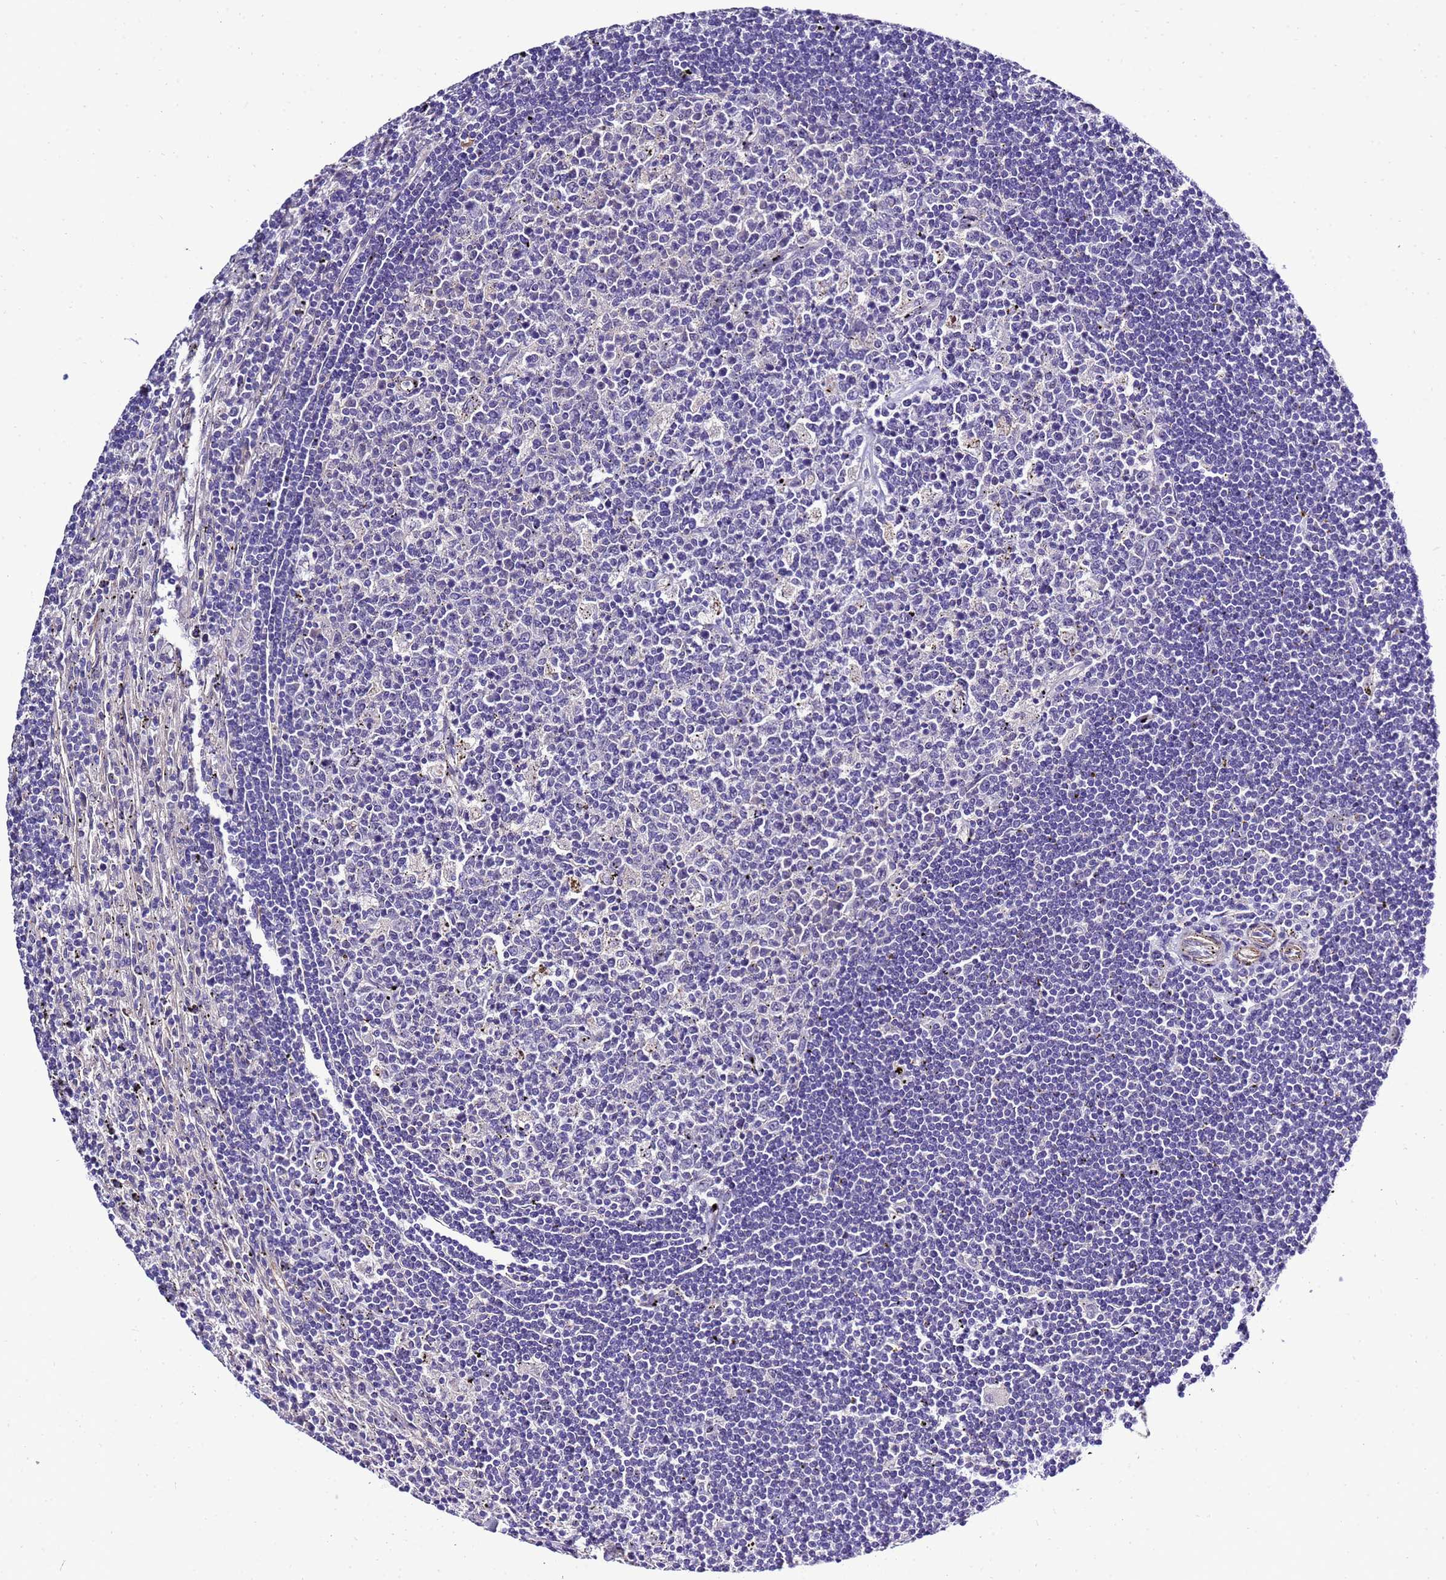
{"staining": {"intensity": "negative", "quantity": "none", "location": "none"}, "tissue": "lymphoma", "cell_type": "Tumor cells", "image_type": "cancer", "snomed": [{"axis": "morphology", "description": "Malignant lymphoma, non-Hodgkin's type, Low grade"}, {"axis": "topography", "description": "Spleen"}], "caption": "Protein analysis of low-grade malignant lymphoma, non-Hodgkin's type demonstrates no significant staining in tumor cells.", "gene": "GZF1", "patient": {"sex": "male", "age": 76}}